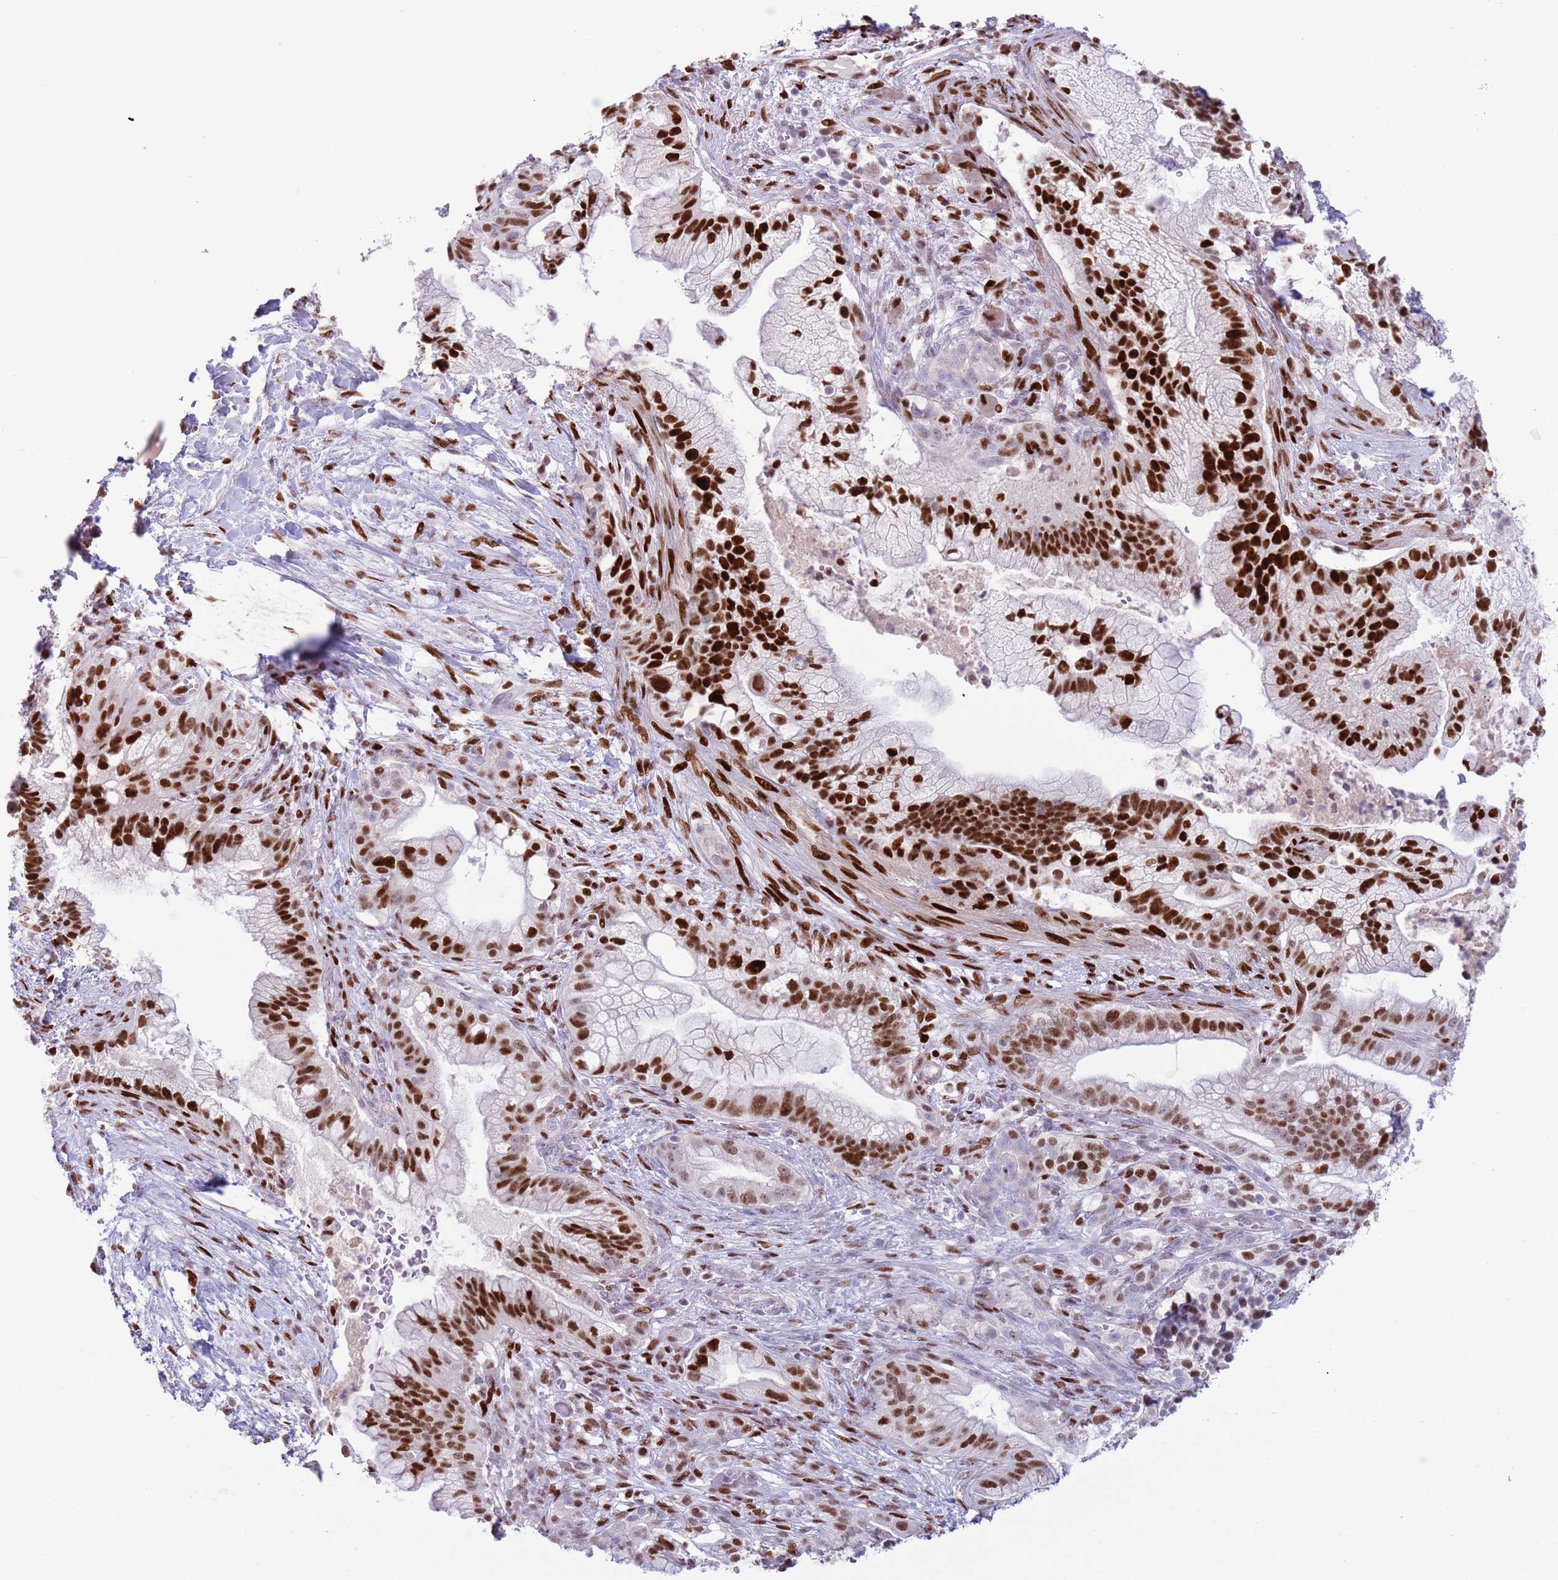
{"staining": {"intensity": "strong", "quantity": ">75%", "location": "nuclear"}, "tissue": "pancreatic cancer", "cell_type": "Tumor cells", "image_type": "cancer", "snomed": [{"axis": "morphology", "description": "Adenocarcinoma, NOS"}, {"axis": "topography", "description": "Pancreas"}], "caption": "This photomicrograph exhibits immunohistochemistry staining of human adenocarcinoma (pancreatic), with high strong nuclear positivity in approximately >75% of tumor cells.", "gene": "MFSD10", "patient": {"sex": "male", "age": 44}}